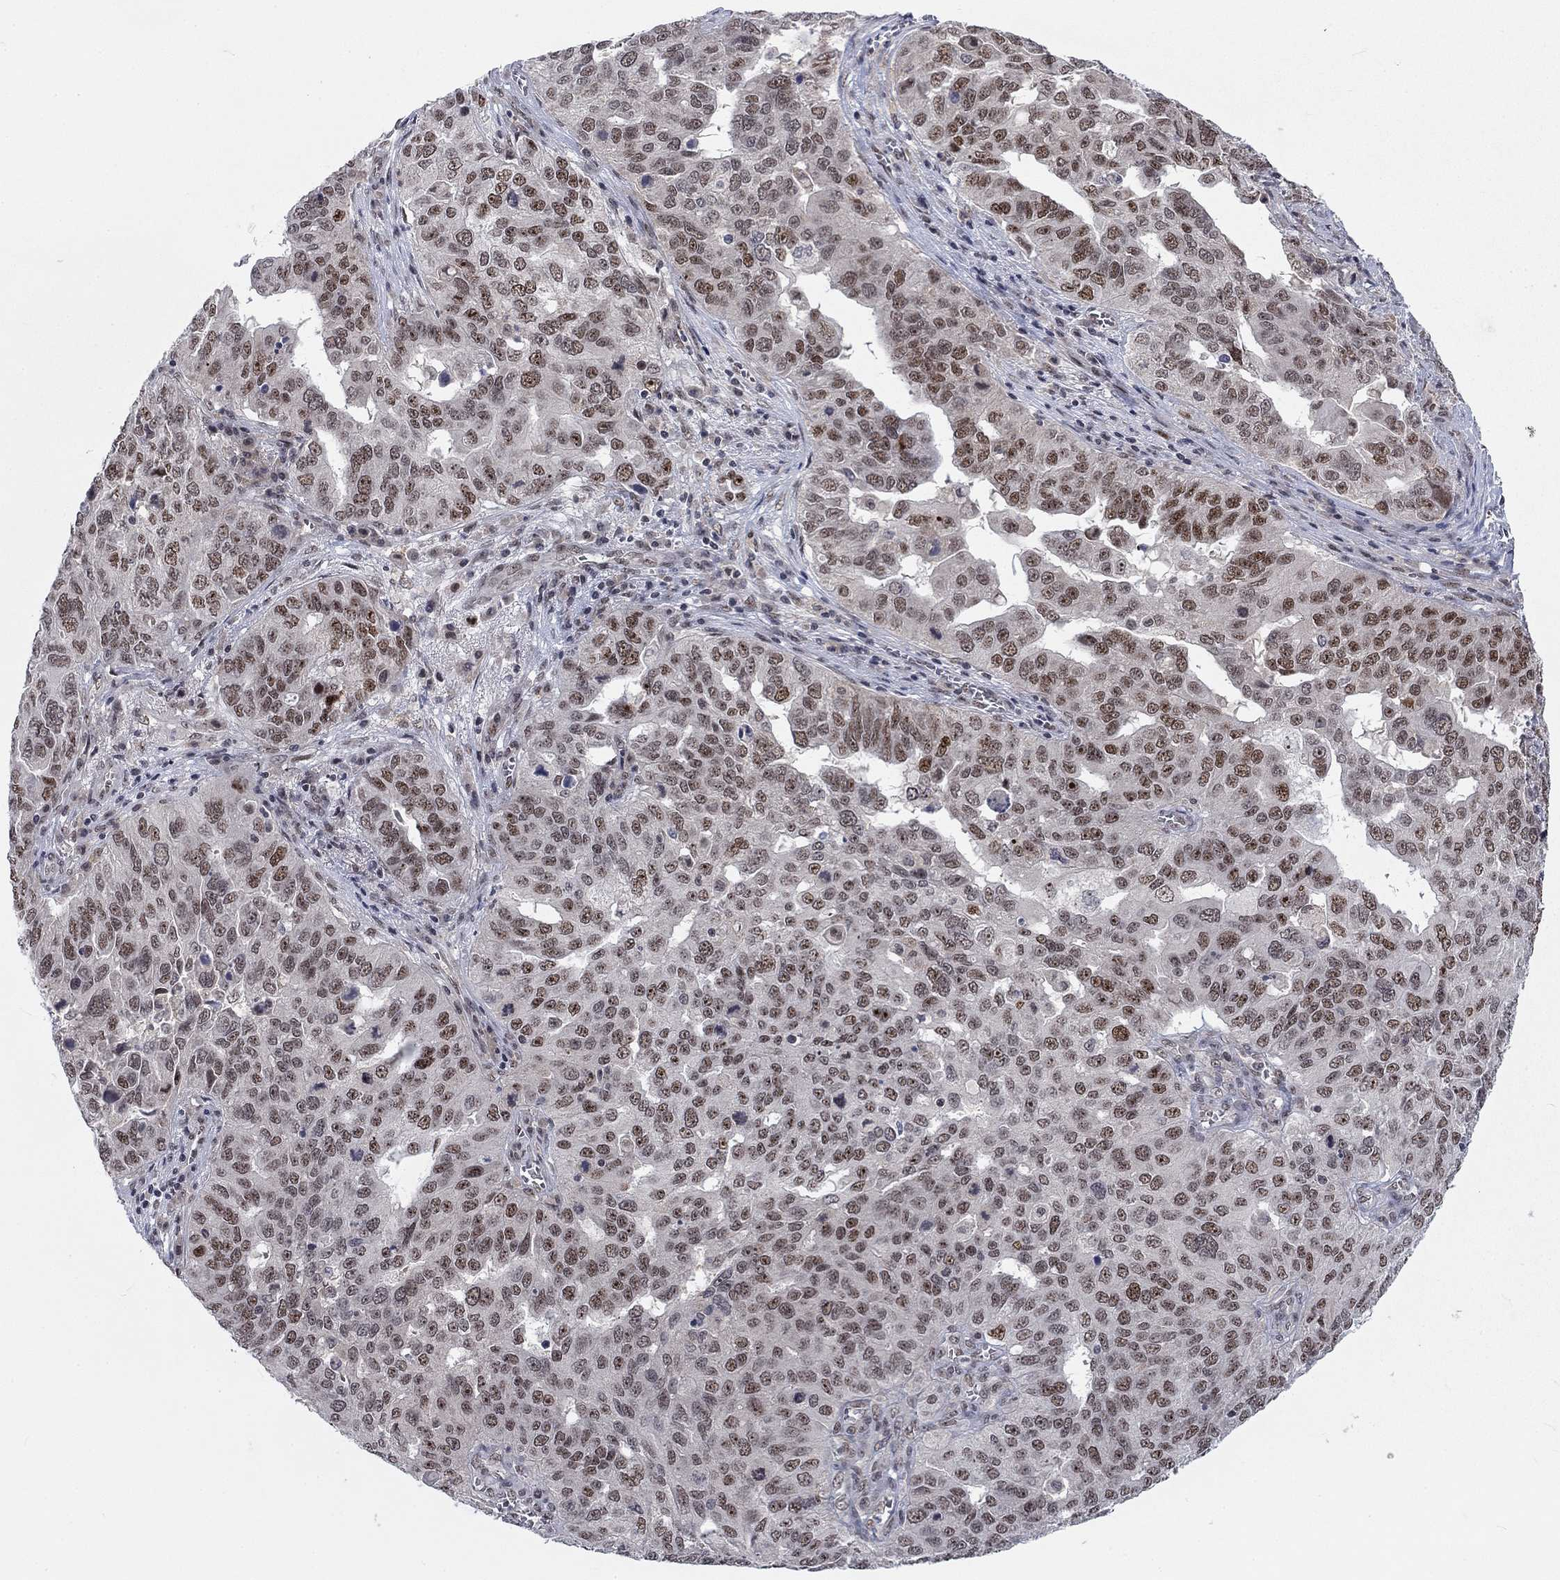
{"staining": {"intensity": "strong", "quantity": "25%-75%", "location": "nuclear"}, "tissue": "ovarian cancer", "cell_type": "Tumor cells", "image_type": "cancer", "snomed": [{"axis": "morphology", "description": "Carcinoma, endometroid"}, {"axis": "topography", "description": "Soft tissue"}, {"axis": "topography", "description": "Ovary"}], "caption": "A high-resolution photomicrograph shows IHC staining of ovarian endometroid carcinoma, which reveals strong nuclear positivity in about 25%-75% of tumor cells.", "gene": "FYTTD1", "patient": {"sex": "female", "age": 52}}